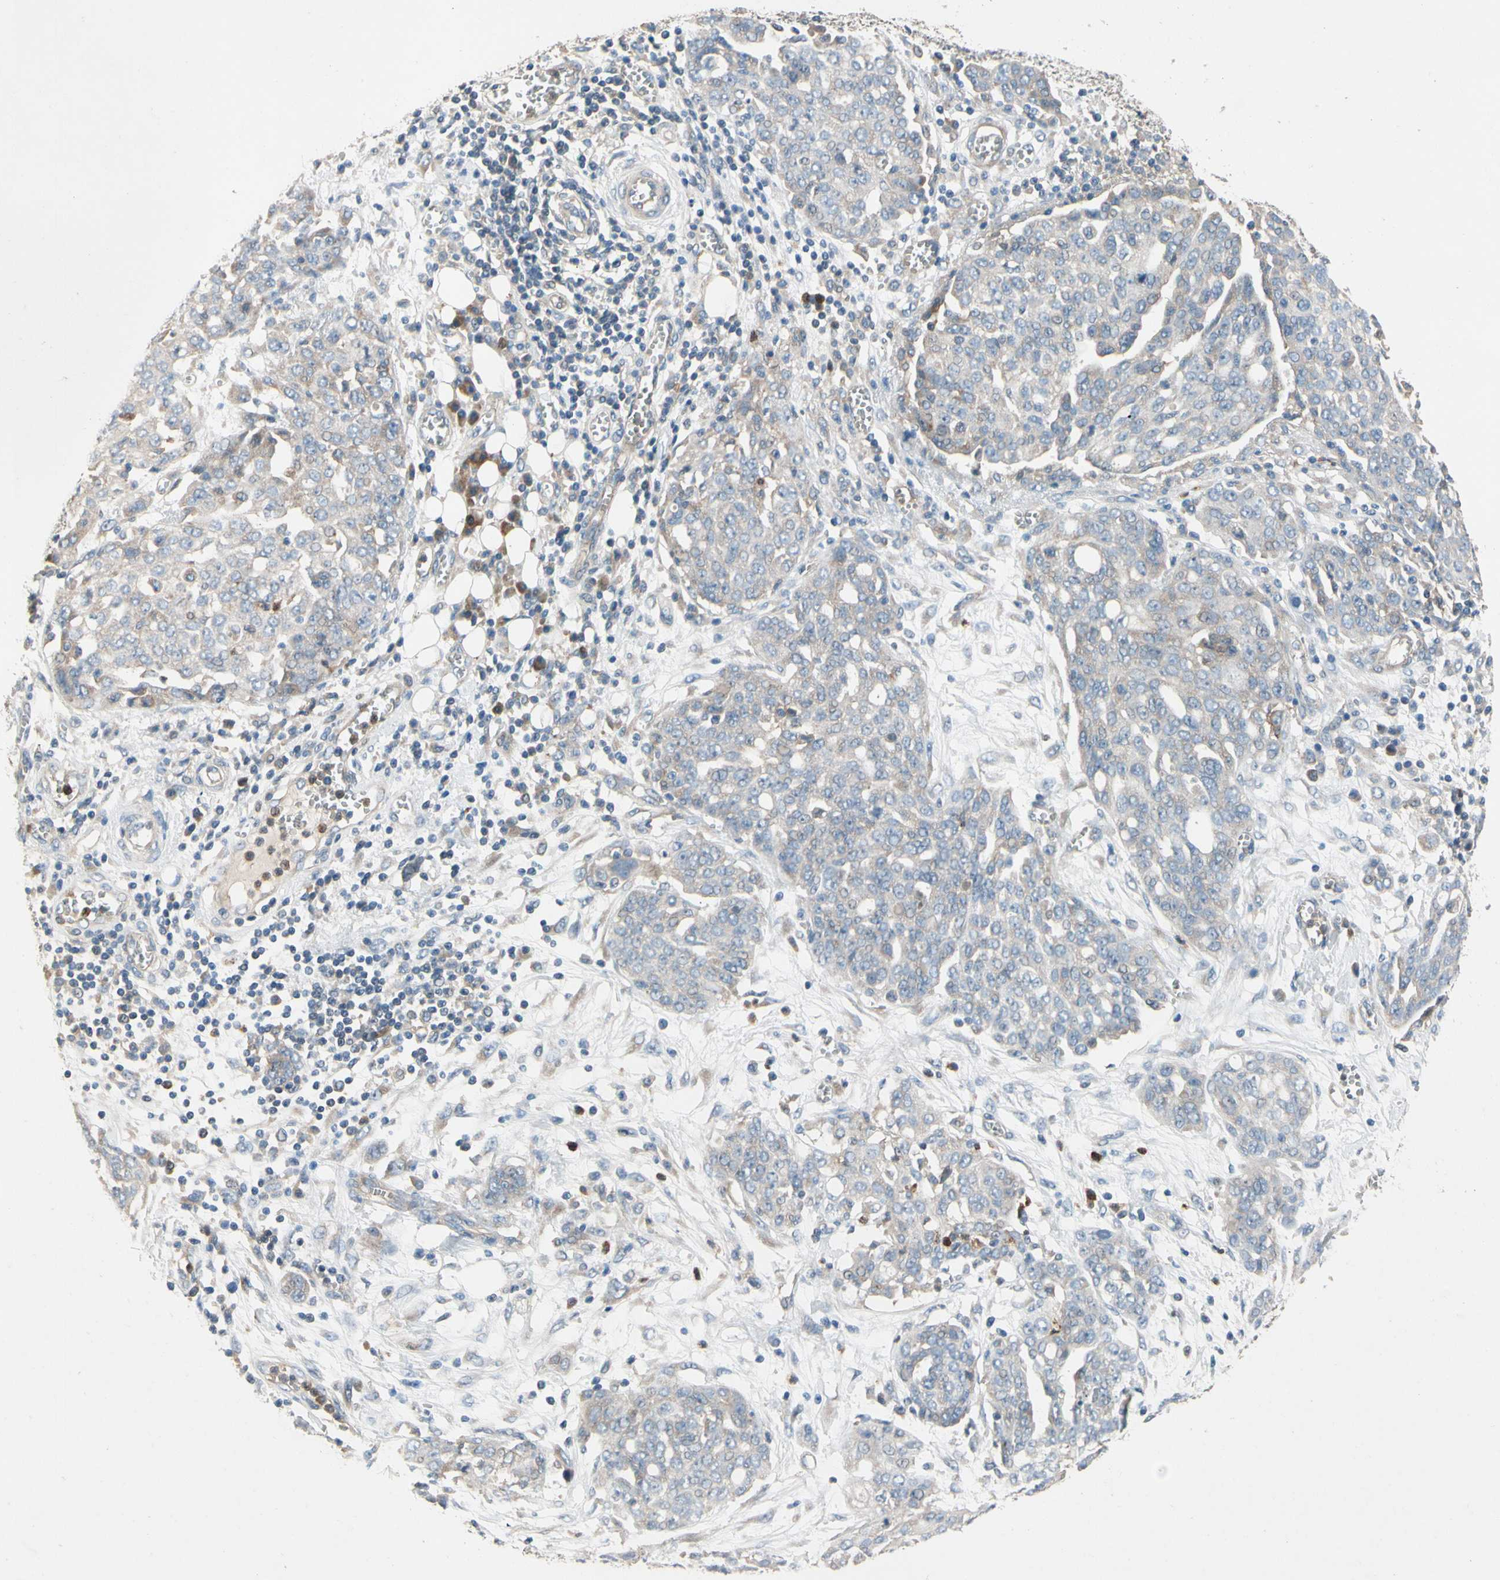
{"staining": {"intensity": "negative", "quantity": "none", "location": "none"}, "tissue": "ovarian cancer", "cell_type": "Tumor cells", "image_type": "cancer", "snomed": [{"axis": "morphology", "description": "Cystadenocarcinoma, serous, NOS"}, {"axis": "topography", "description": "Soft tissue"}, {"axis": "topography", "description": "Ovary"}], "caption": "Tumor cells are negative for brown protein staining in ovarian cancer (serous cystadenocarcinoma).", "gene": "SIGLEC5", "patient": {"sex": "female", "age": 57}}